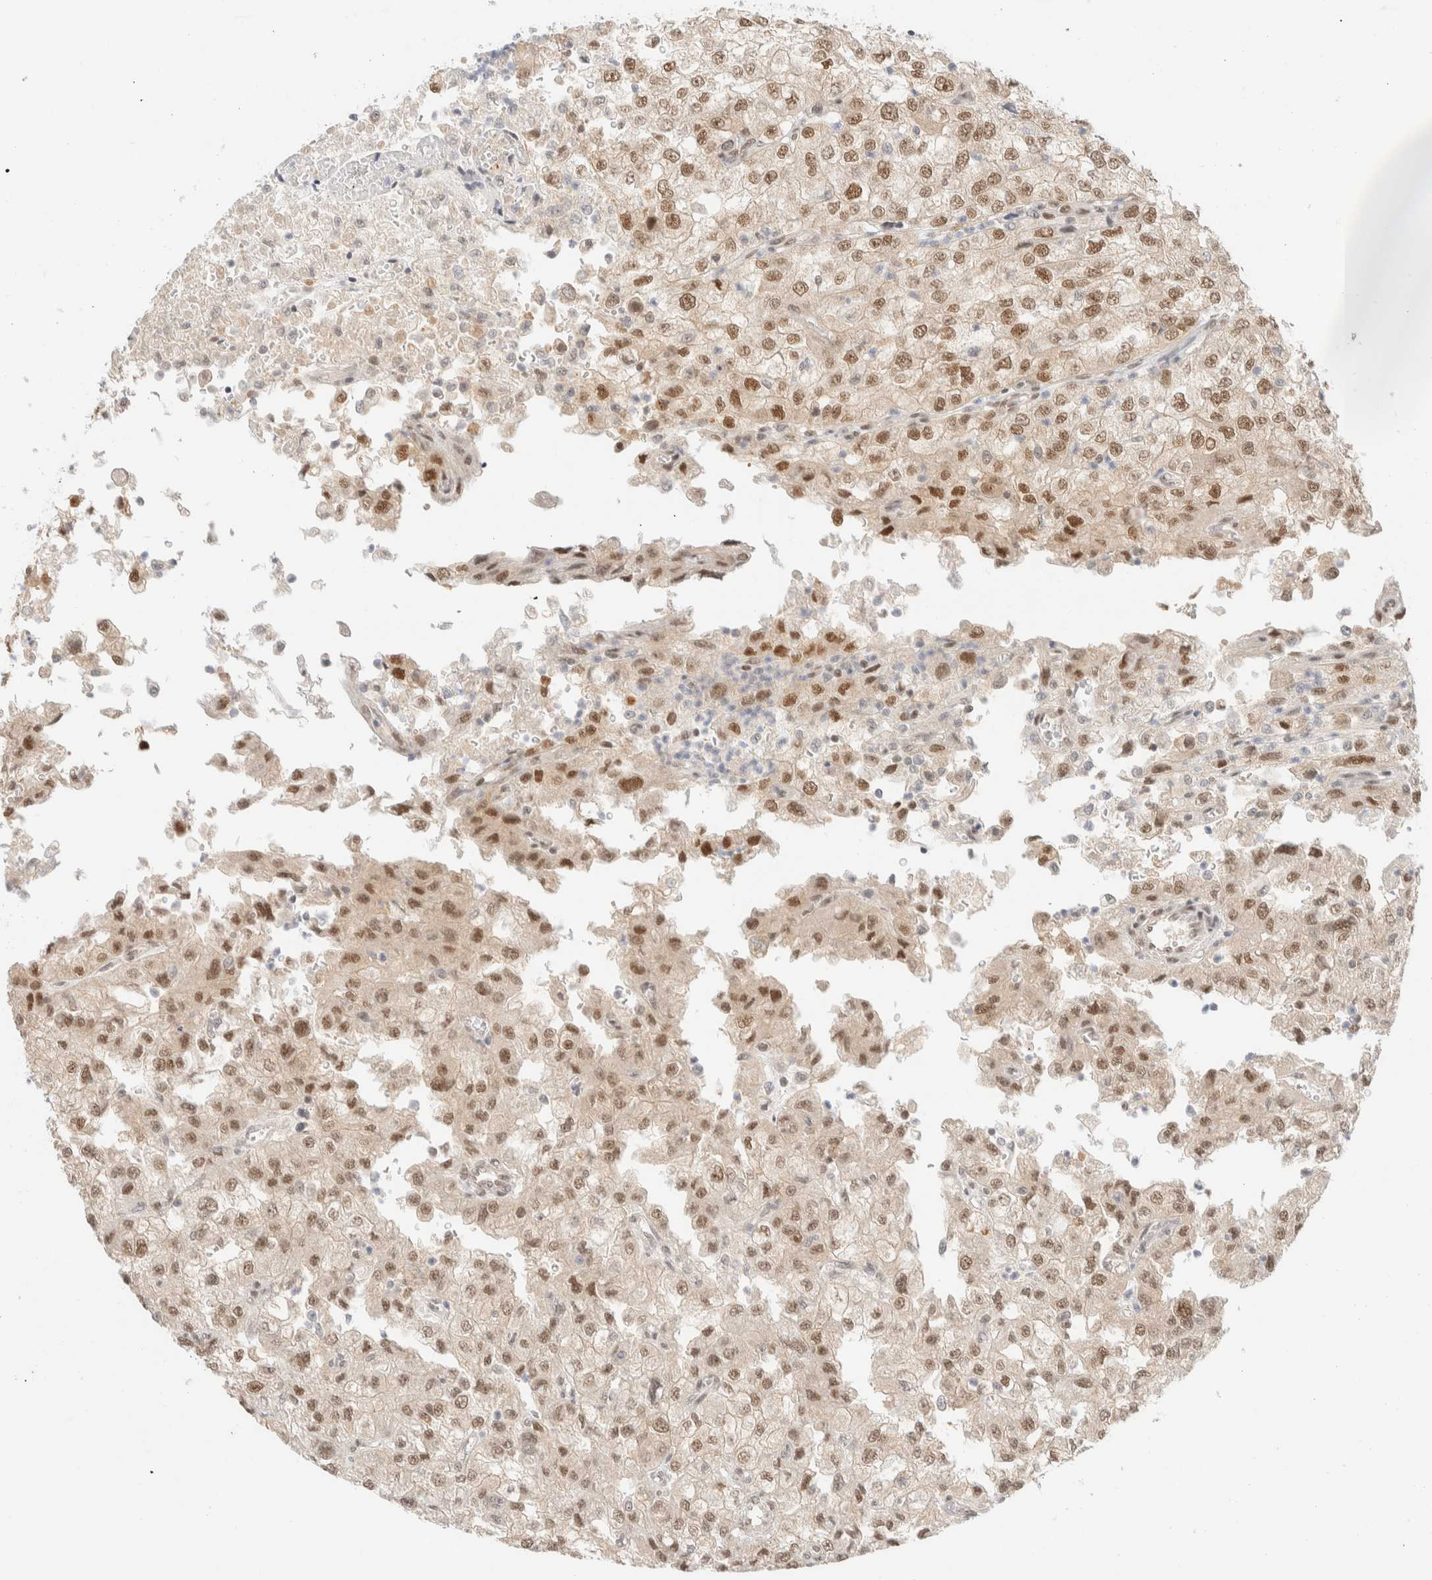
{"staining": {"intensity": "moderate", "quantity": ">75%", "location": "nuclear"}, "tissue": "renal cancer", "cell_type": "Tumor cells", "image_type": "cancer", "snomed": [{"axis": "morphology", "description": "Adenocarcinoma, NOS"}, {"axis": "topography", "description": "Kidney"}], "caption": "Immunohistochemical staining of renal adenocarcinoma shows moderate nuclear protein positivity in about >75% of tumor cells.", "gene": "PYGO2", "patient": {"sex": "female", "age": 54}}